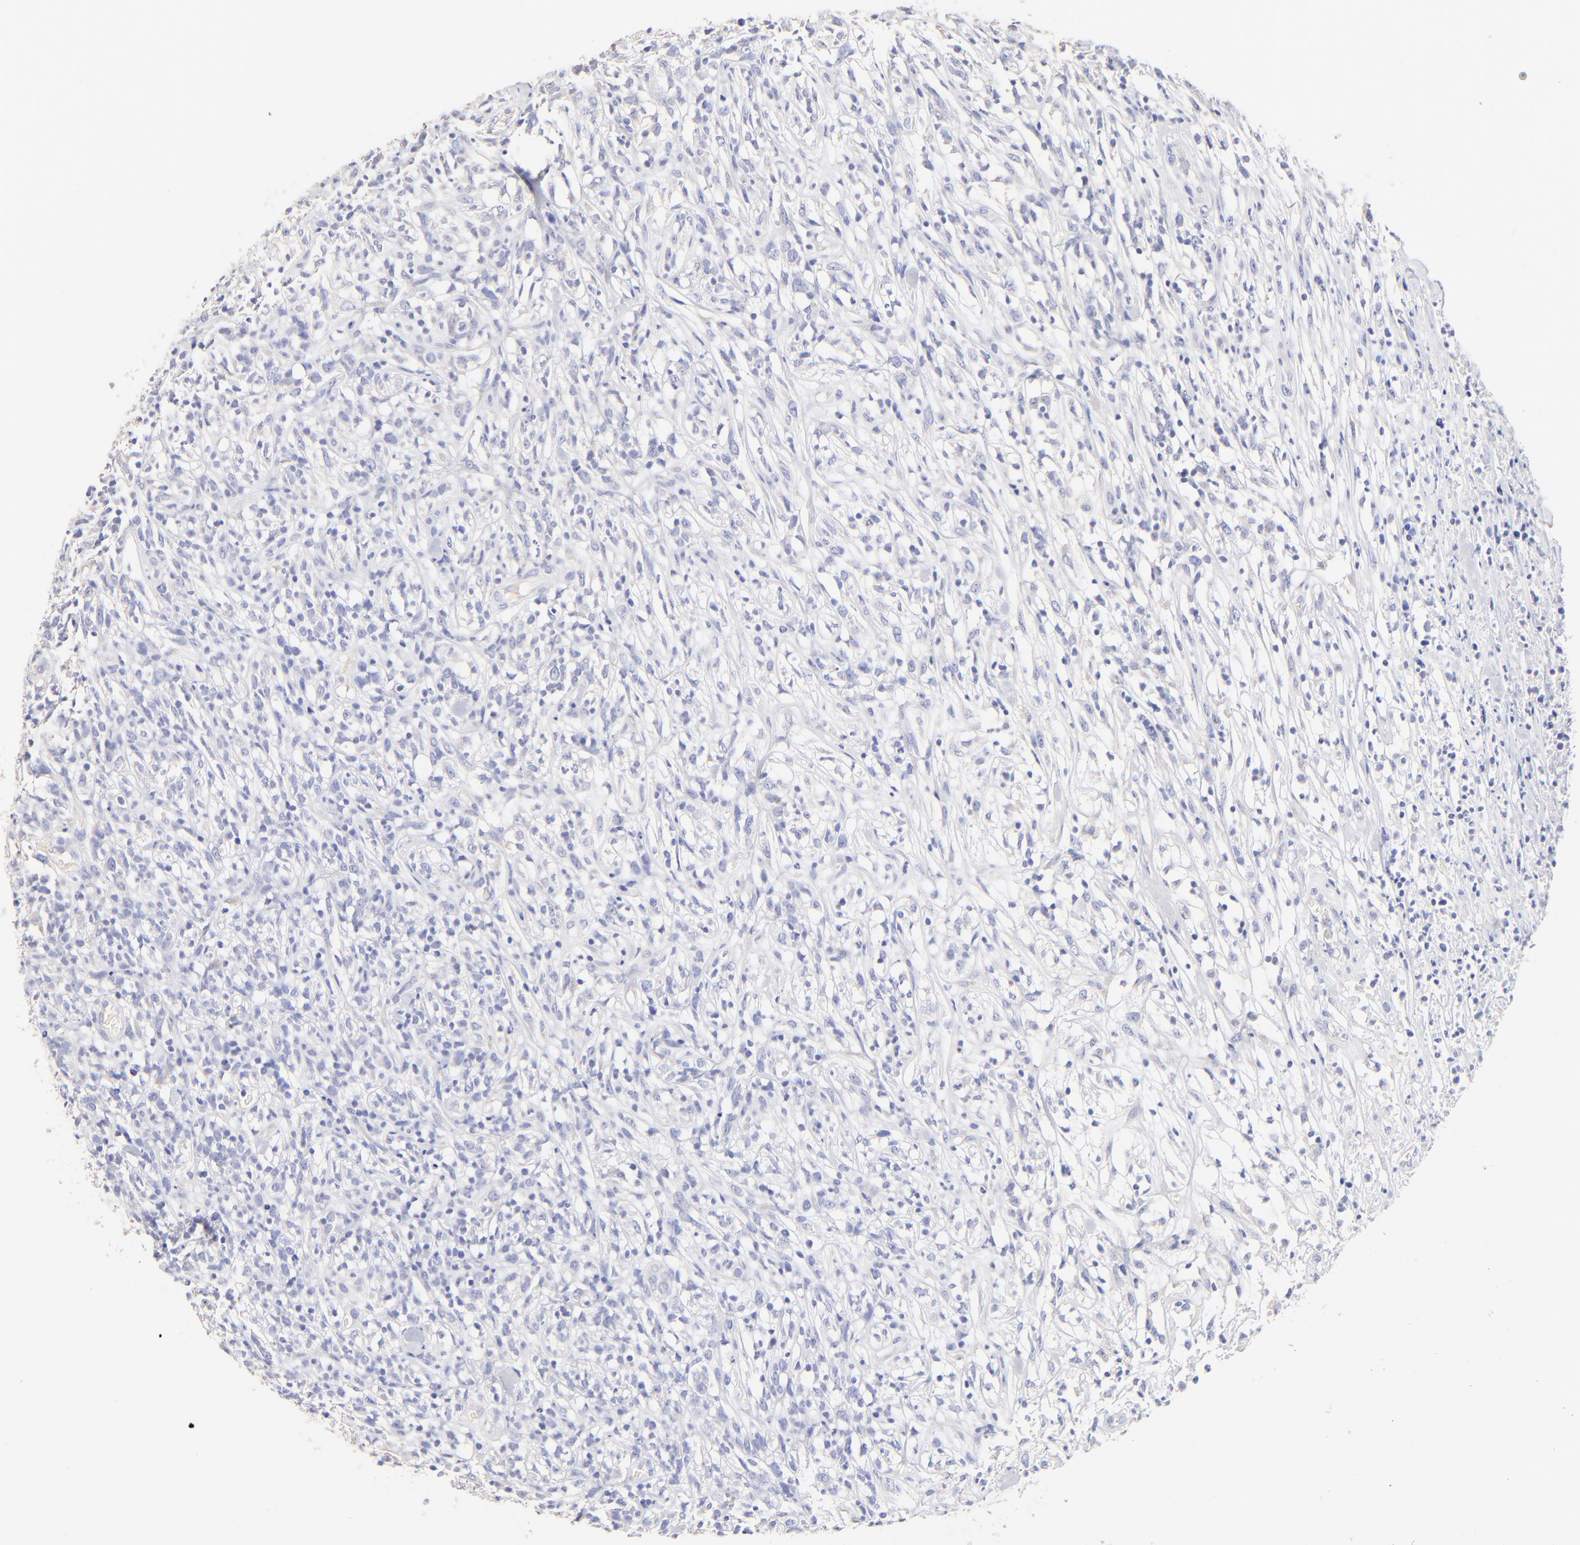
{"staining": {"intensity": "negative", "quantity": "none", "location": "none"}, "tissue": "lymphoma", "cell_type": "Tumor cells", "image_type": "cancer", "snomed": [{"axis": "morphology", "description": "Malignant lymphoma, non-Hodgkin's type, High grade"}, {"axis": "topography", "description": "Lymph node"}], "caption": "Immunohistochemistry (IHC) image of neoplastic tissue: lymphoma stained with DAB shows no significant protein positivity in tumor cells.", "gene": "ASB9", "patient": {"sex": "female", "age": 73}}